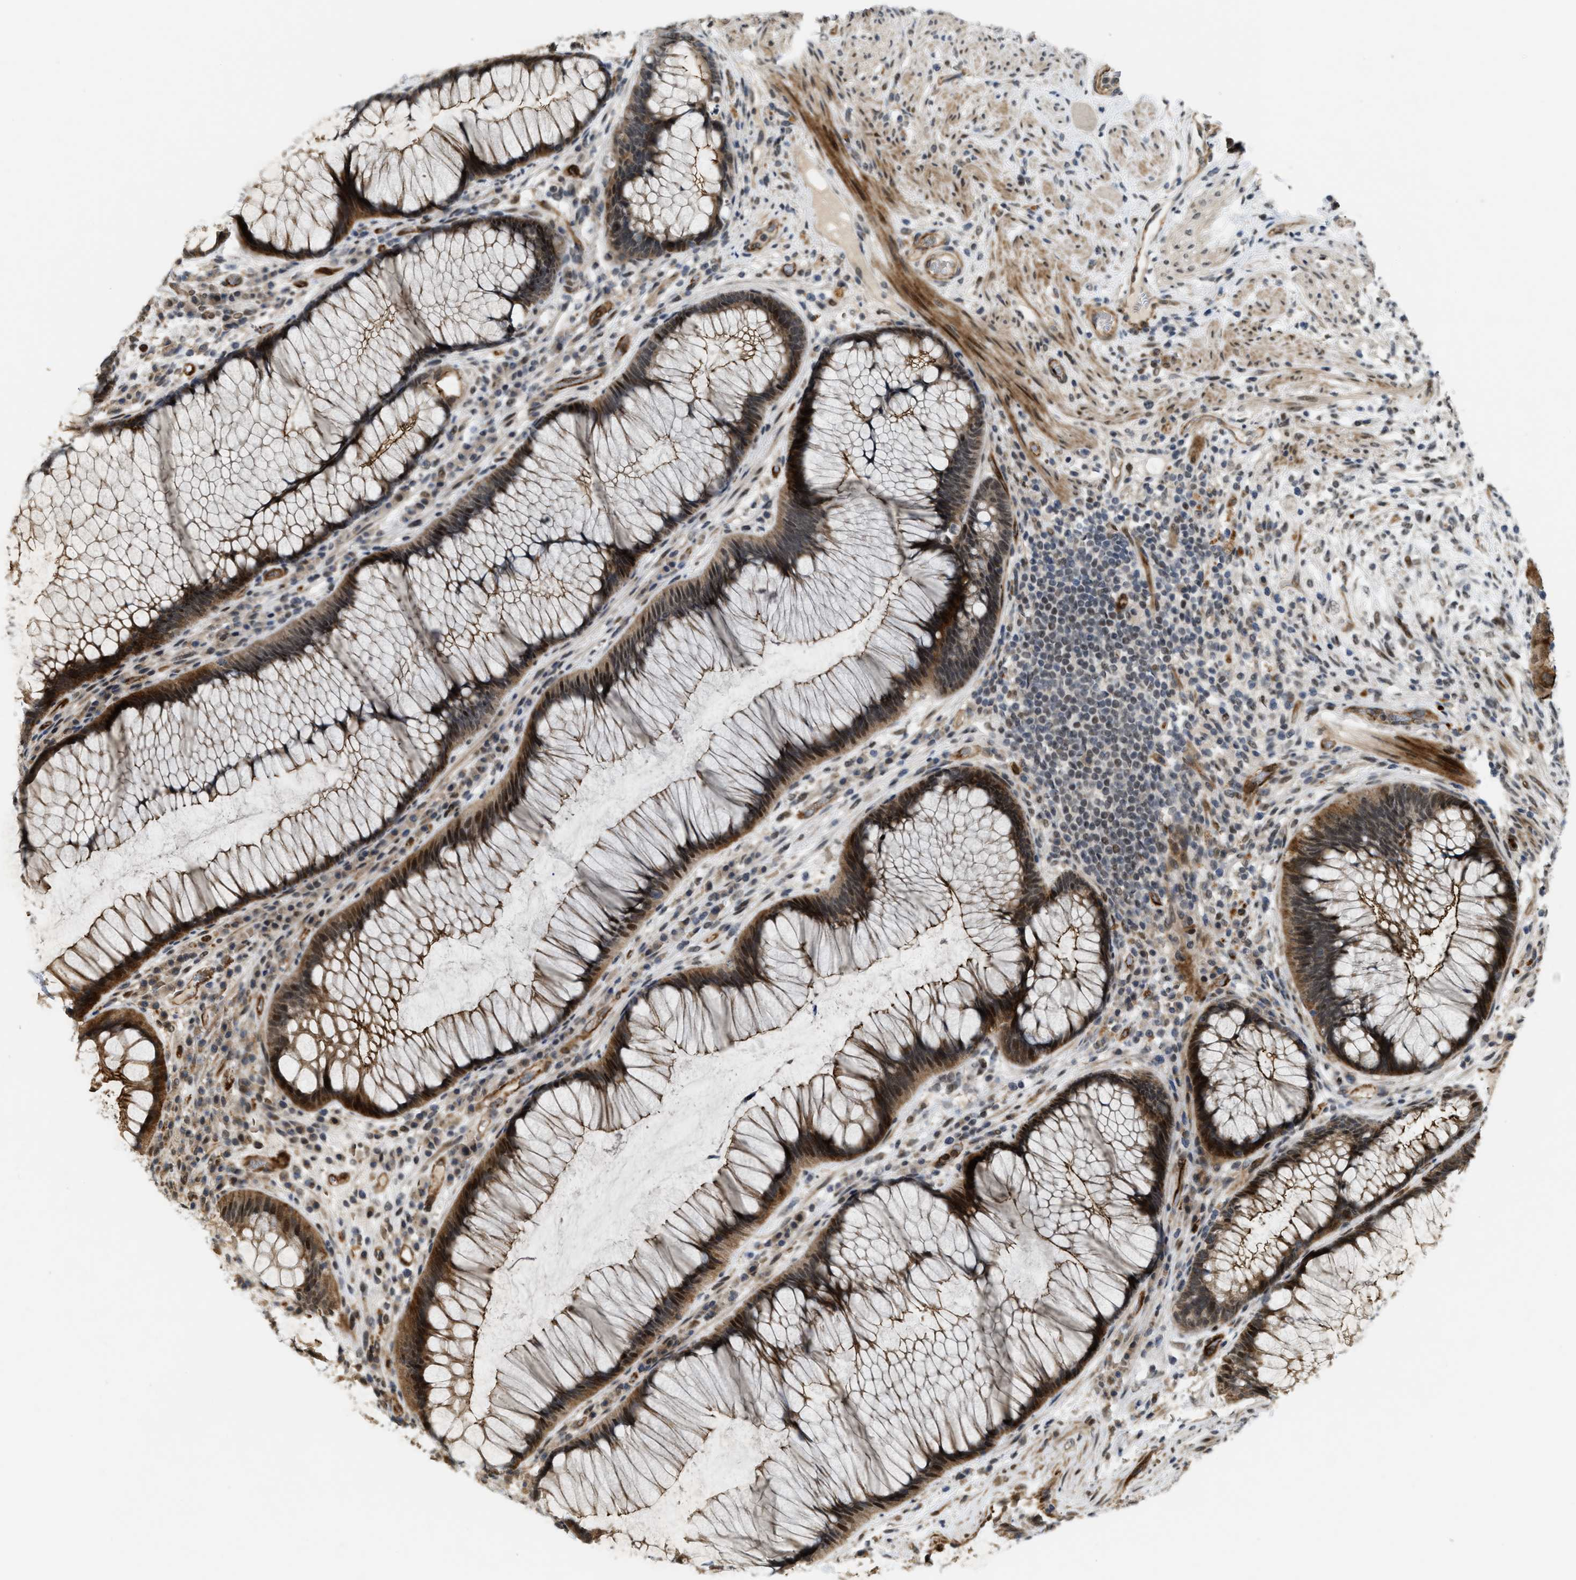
{"staining": {"intensity": "strong", "quantity": ">75%", "location": "cytoplasmic/membranous,nuclear"}, "tissue": "rectum", "cell_type": "Glandular cells", "image_type": "normal", "snomed": [{"axis": "morphology", "description": "Normal tissue, NOS"}, {"axis": "topography", "description": "Rectum"}], "caption": "Normal rectum was stained to show a protein in brown. There is high levels of strong cytoplasmic/membranous,nuclear staining in approximately >75% of glandular cells. (DAB = brown stain, brightfield microscopy at high magnification).", "gene": "DPF2", "patient": {"sex": "male", "age": 51}}